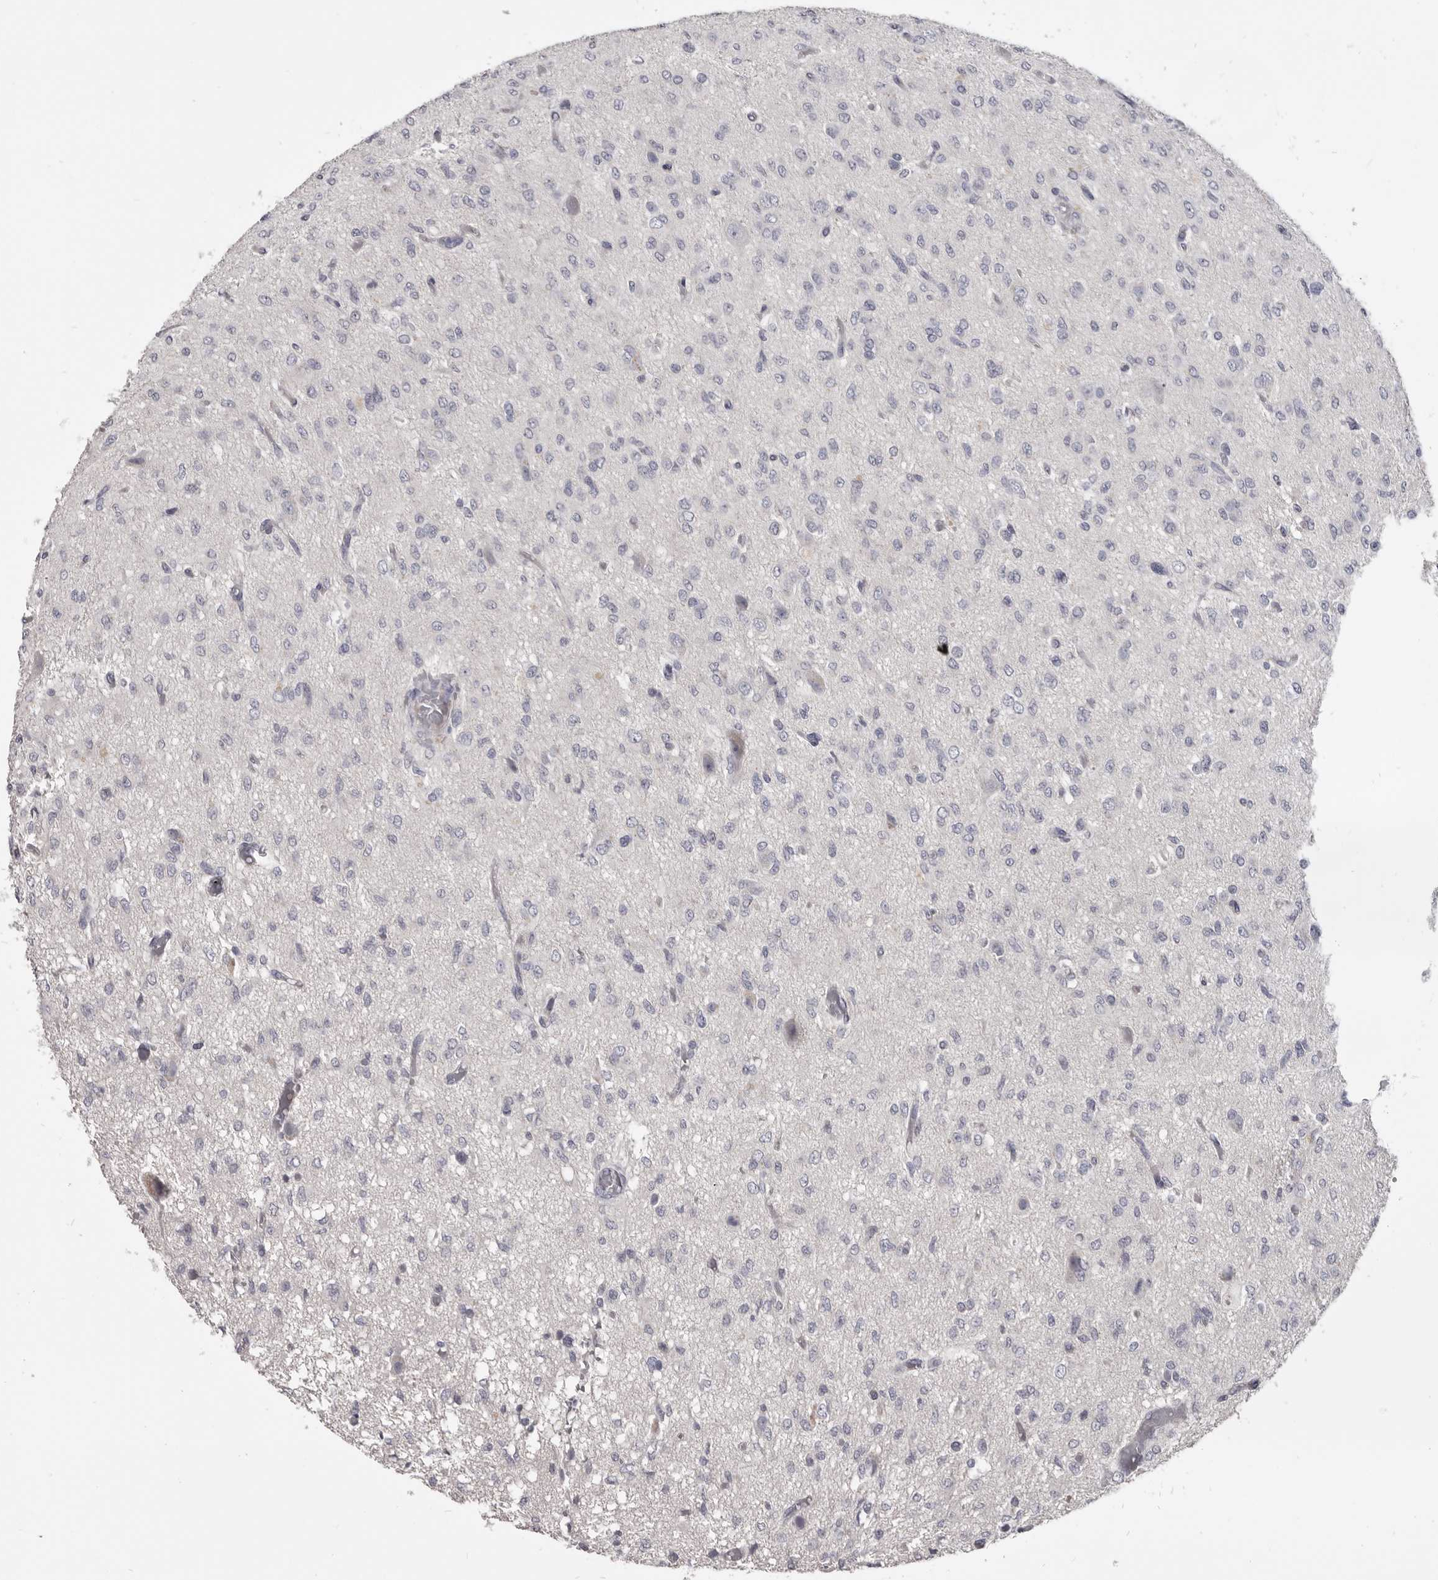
{"staining": {"intensity": "negative", "quantity": "none", "location": "none"}, "tissue": "glioma", "cell_type": "Tumor cells", "image_type": "cancer", "snomed": [{"axis": "morphology", "description": "Glioma, malignant, High grade"}, {"axis": "topography", "description": "Brain"}], "caption": "Tumor cells are negative for brown protein staining in glioma.", "gene": "CGN", "patient": {"sex": "female", "age": 59}}